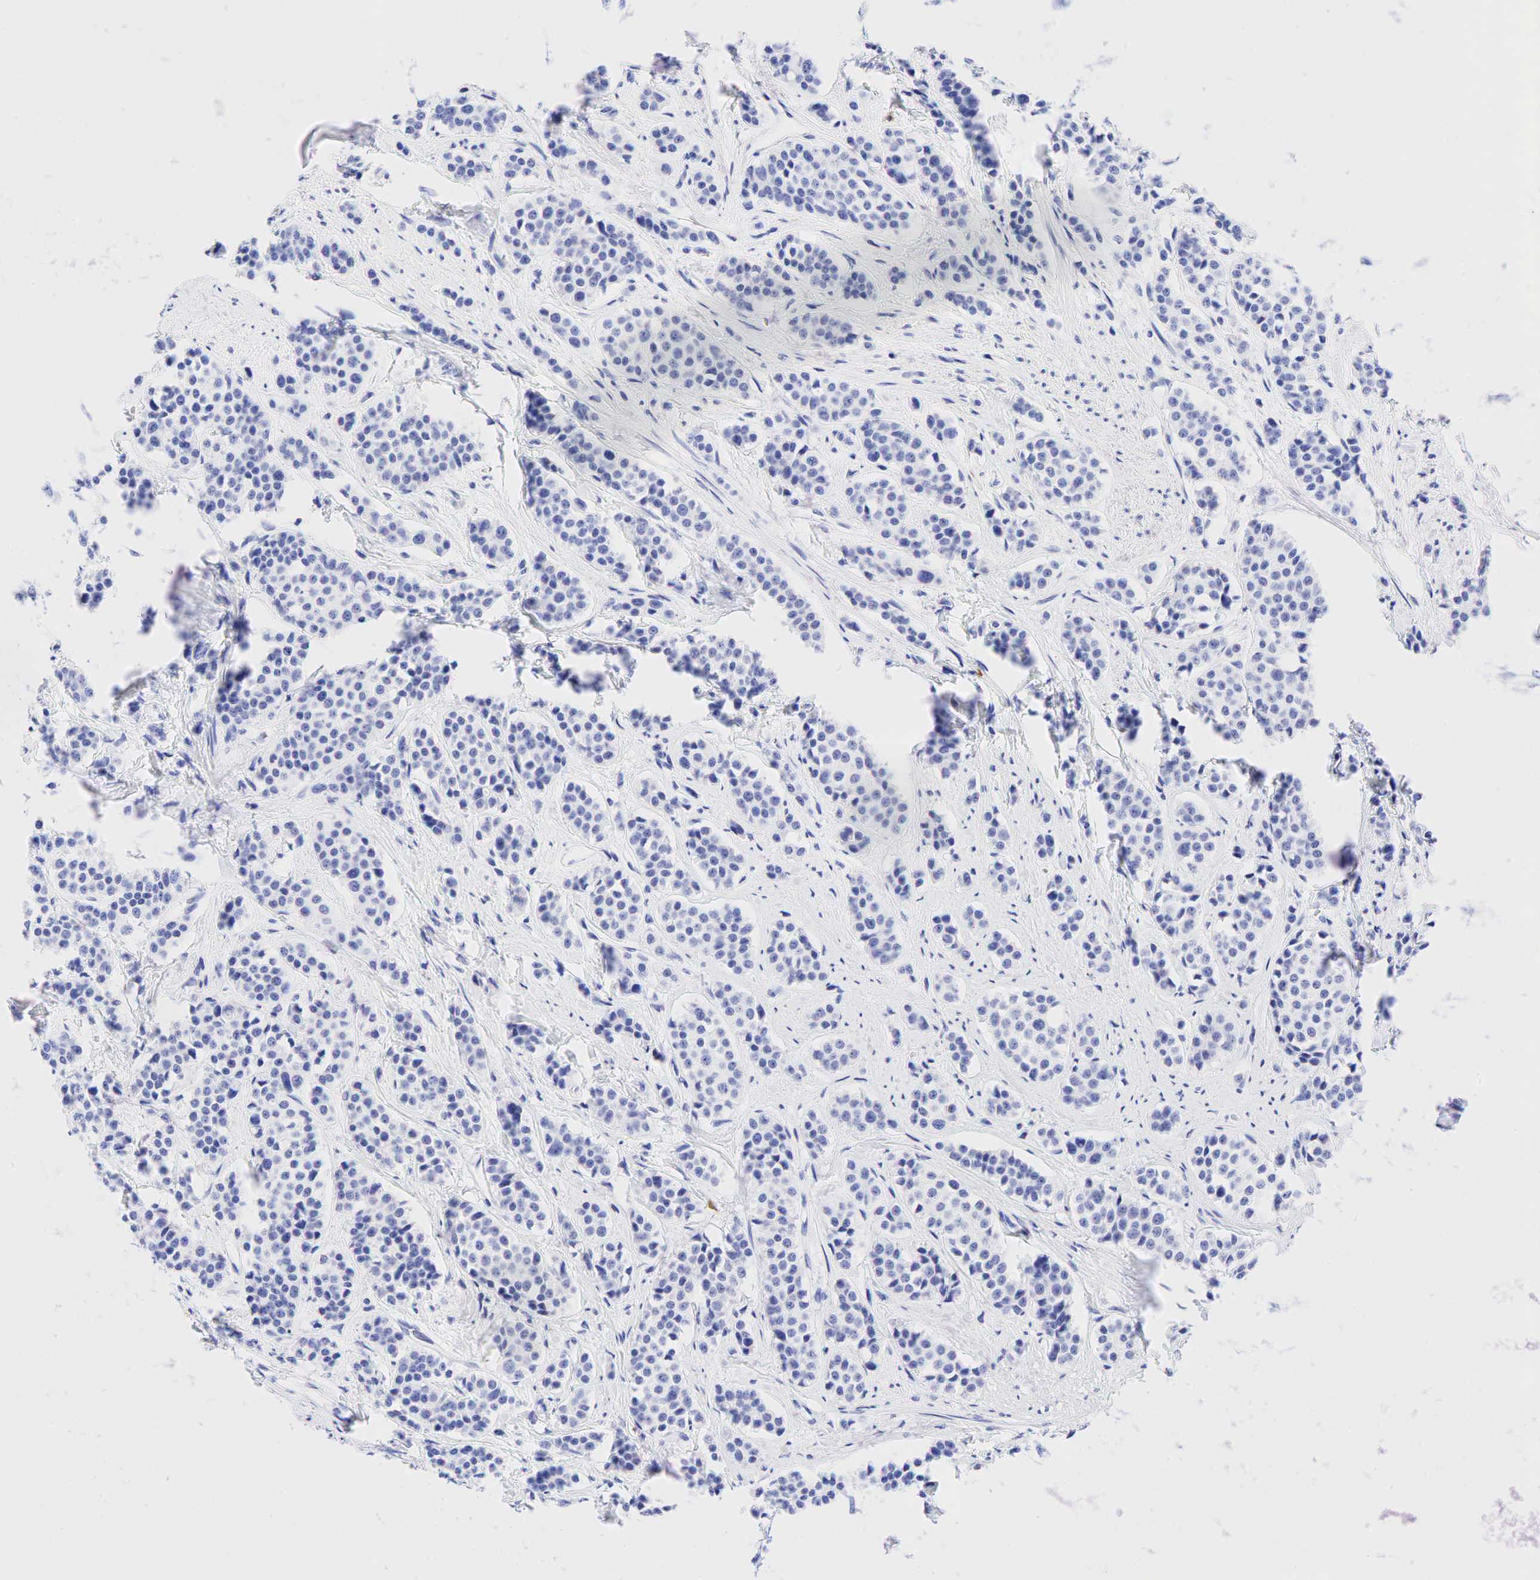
{"staining": {"intensity": "negative", "quantity": "none", "location": "none"}, "tissue": "carcinoid", "cell_type": "Tumor cells", "image_type": "cancer", "snomed": [{"axis": "morphology", "description": "Carcinoid, malignant, NOS"}, {"axis": "topography", "description": "Small intestine"}], "caption": "There is no significant expression in tumor cells of carcinoid (malignant). The staining is performed using DAB (3,3'-diaminobenzidine) brown chromogen with nuclei counter-stained in using hematoxylin.", "gene": "CD79A", "patient": {"sex": "male", "age": 60}}